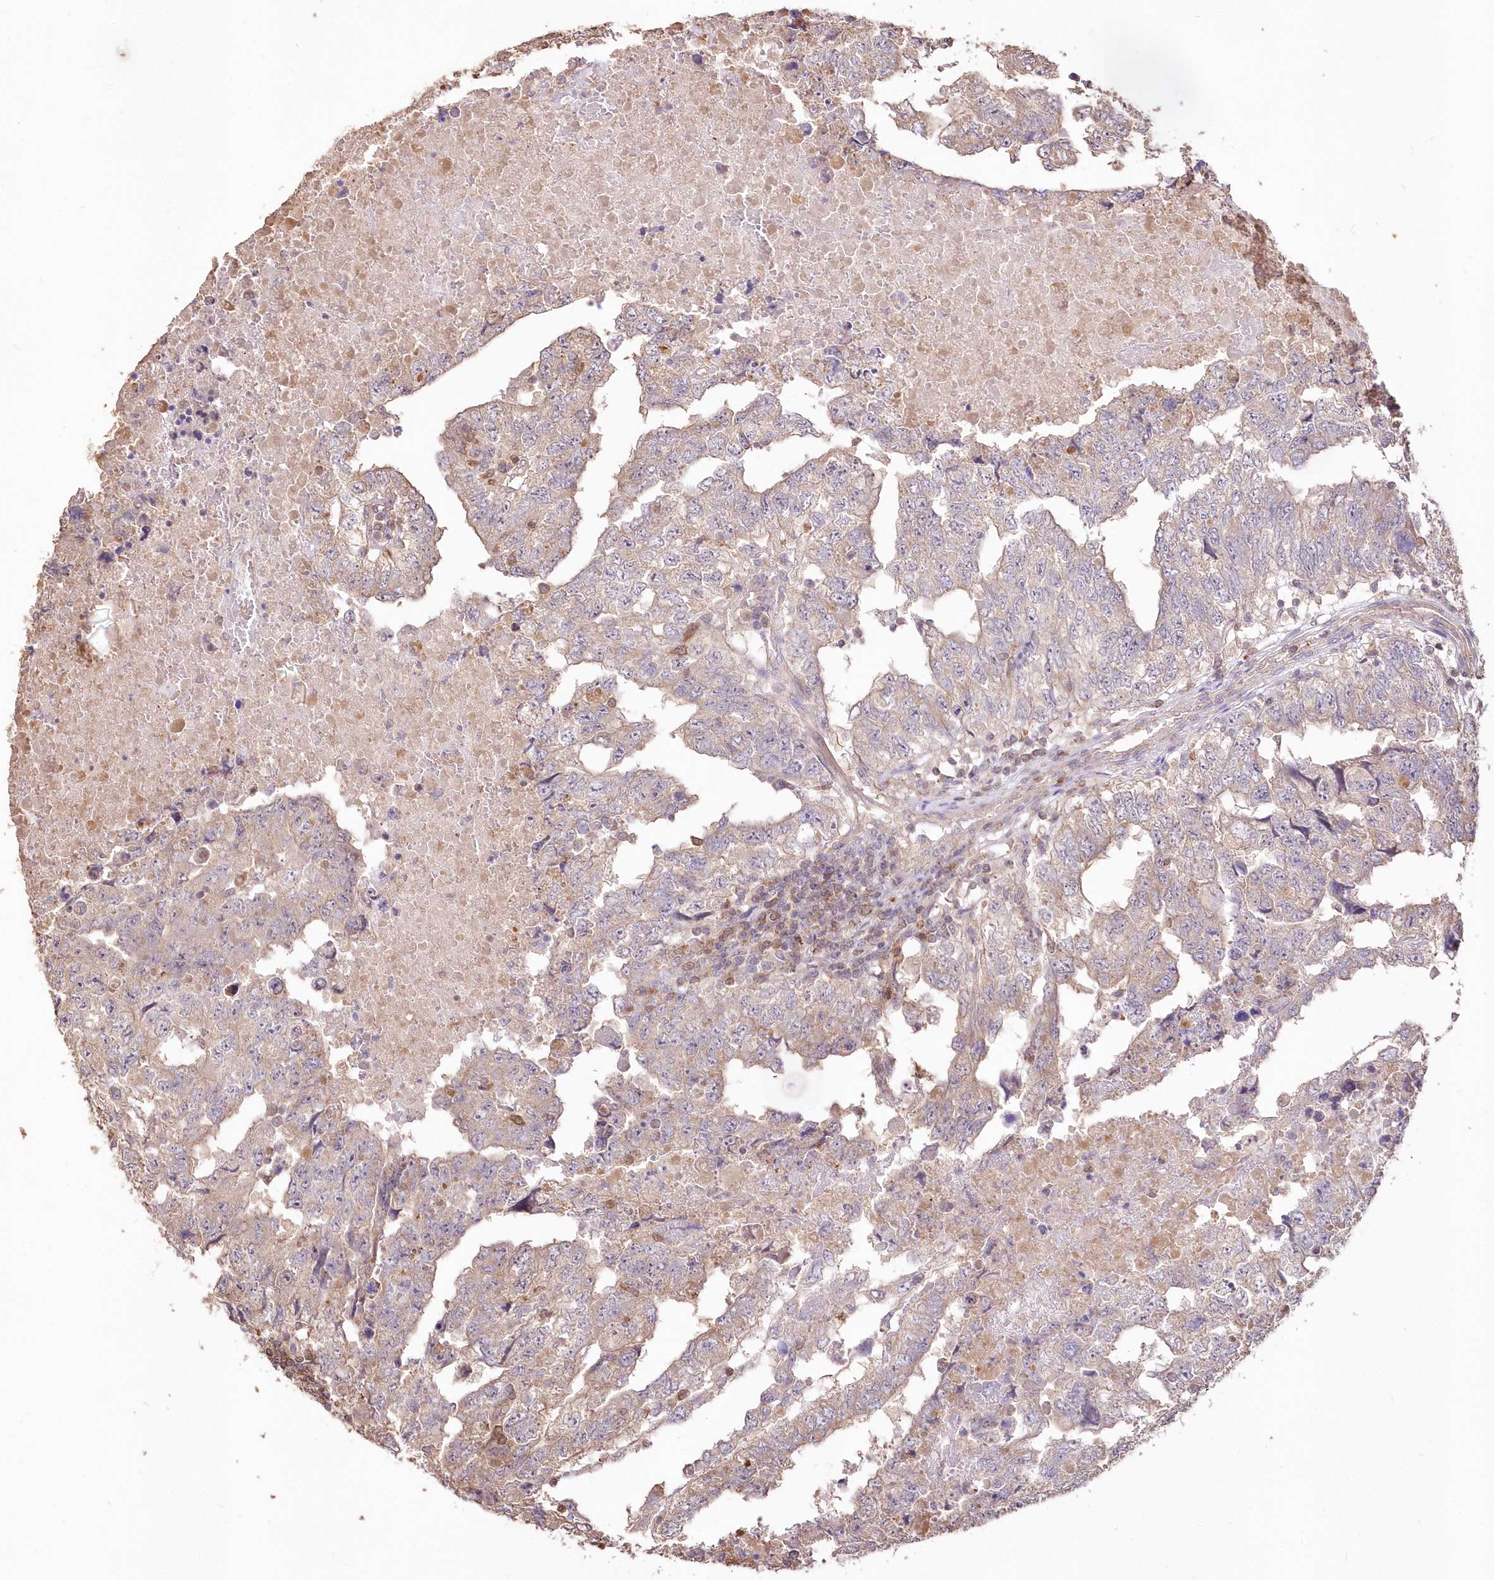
{"staining": {"intensity": "weak", "quantity": "25%-75%", "location": "cytoplasmic/membranous"}, "tissue": "testis cancer", "cell_type": "Tumor cells", "image_type": "cancer", "snomed": [{"axis": "morphology", "description": "Carcinoma, Embryonal, NOS"}, {"axis": "topography", "description": "Testis"}], "caption": "Immunohistochemical staining of human testis embryonal carcinoma displays weak cytoplasmic/membranous protein expression in approximately 25%-75% of tumor cells.", "gene": "STK17B", "patient": {"sex": "male", "age": 36}}